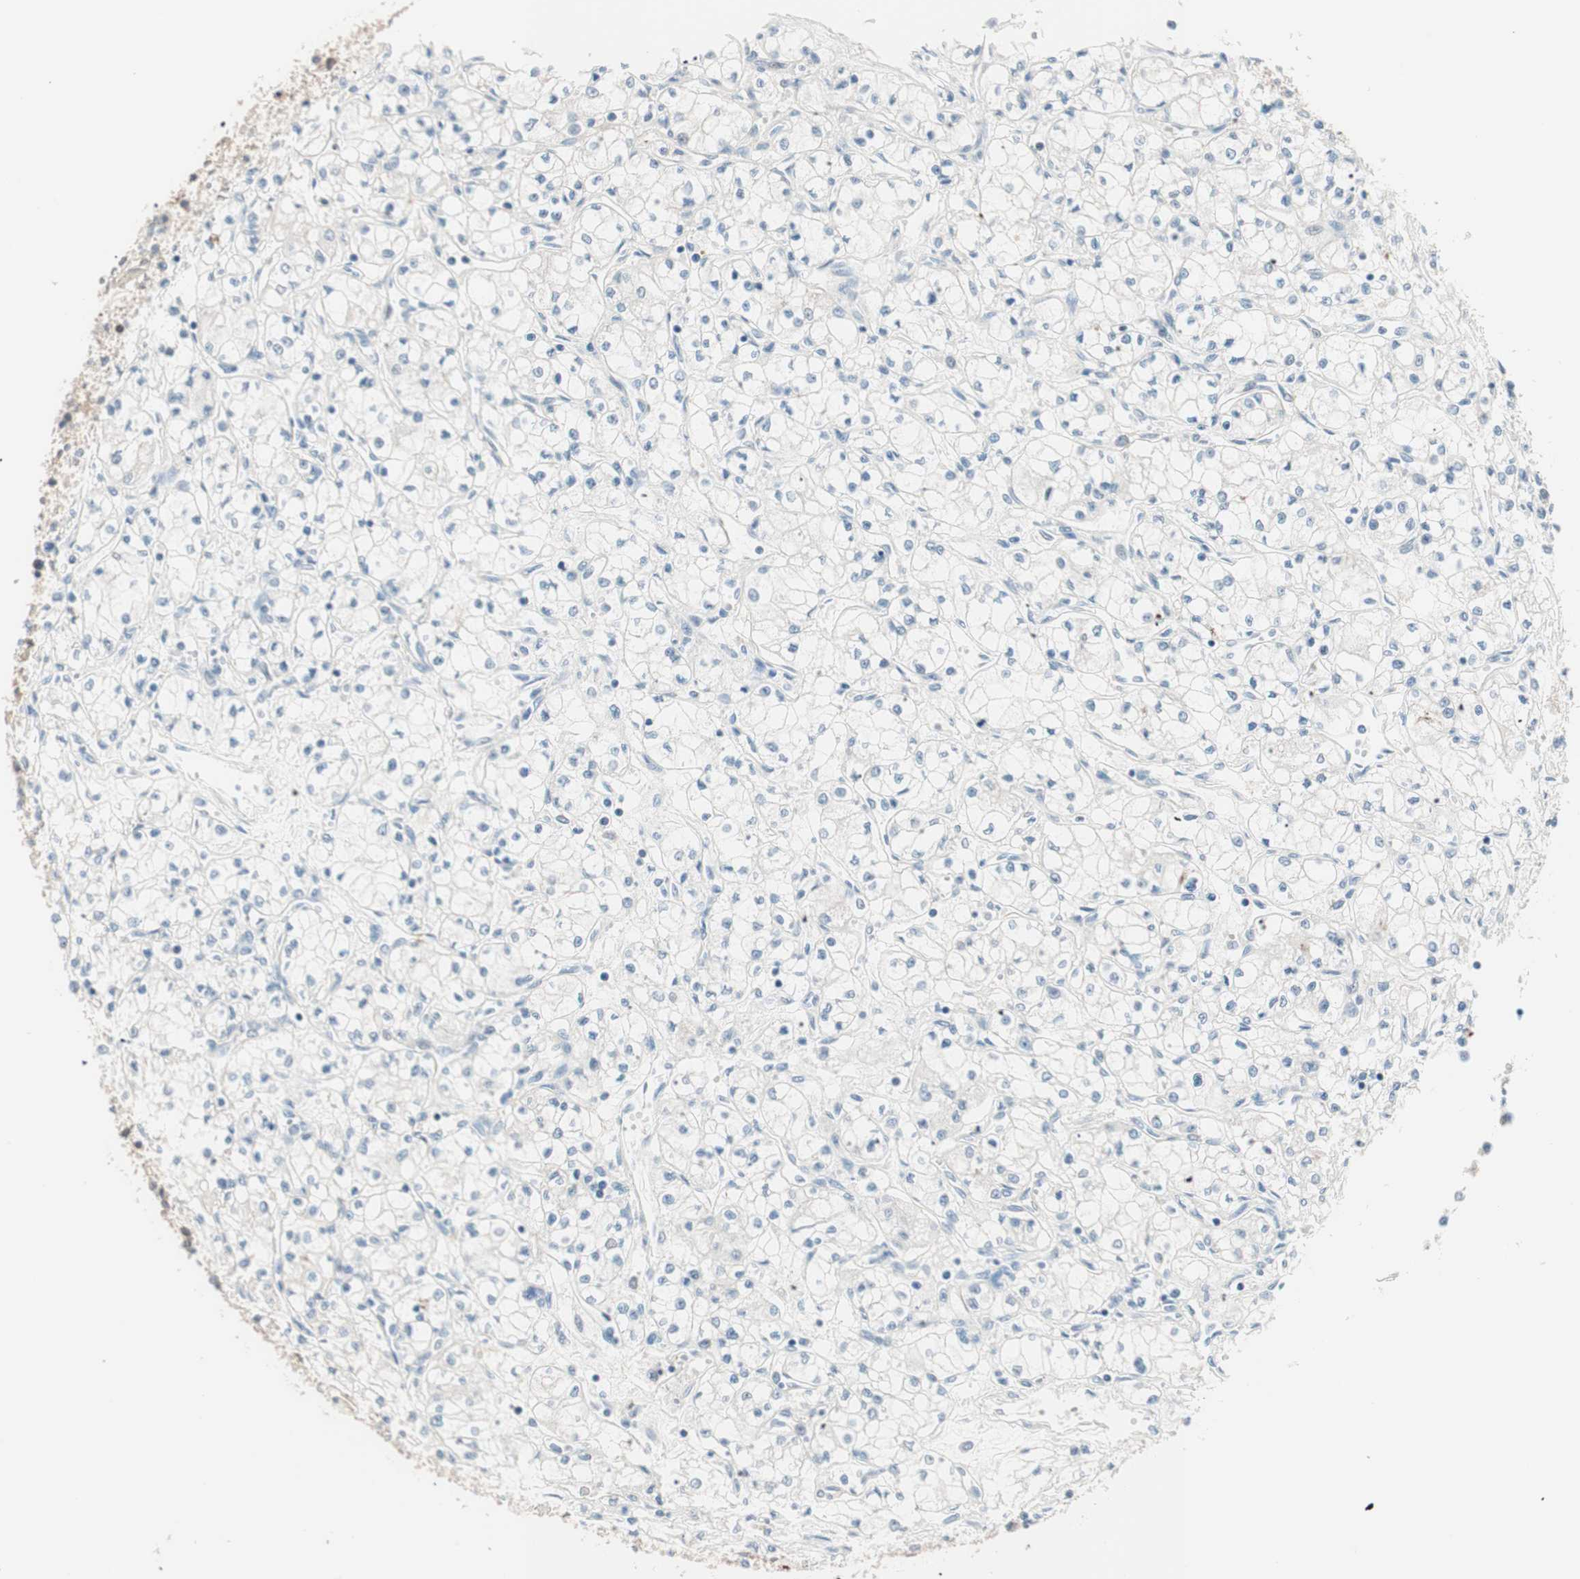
{"staining": {"intensity": "negative", "quantity": "none", "location": "none"}, "tissue": "renal cancer", "cell_type": "Tumor cells", "image_type": "cancer", "snomed": [{"axis": "morphology", "description": "Normal tissue, NOS"}, {"axis": "morphology", "description": "Adenocarcinoma, NOS"}, {"axis": "topography", "description": "Kidney"}], "caption": "Tumor cells show no significant protein staining in renal adenocarcinoma.", "gene": "RAD54B", "patient": {"sex": "male", "age": 59}}